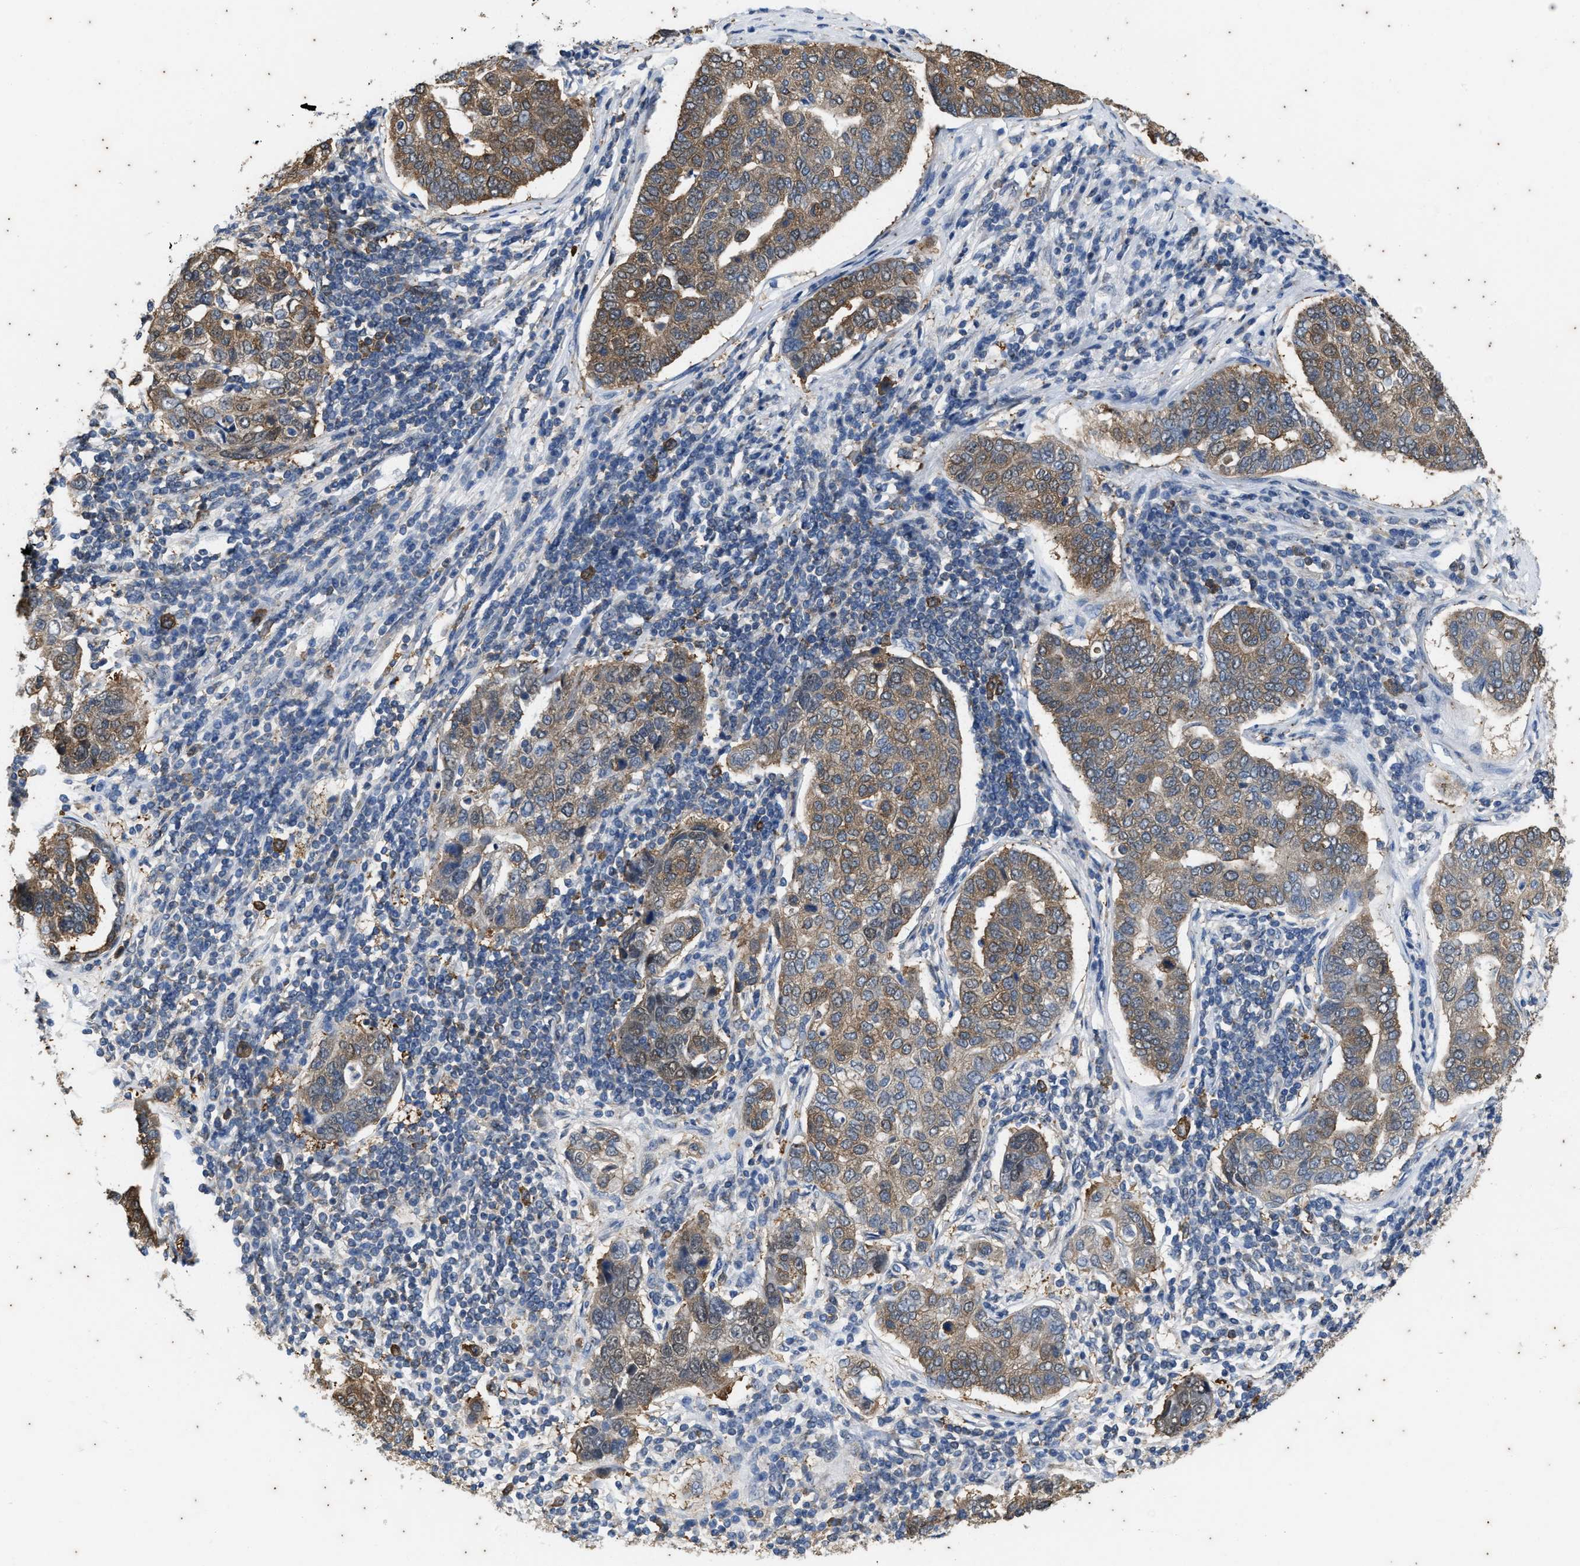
{"staining": {"intensity": "moderate", "quantity": ">75%", "location": "cytoplasmic/membranous"}, "tissue": "pancreatic cancer", "cell_type": "Tumor cells", "image_type": "cancer", "snomed": [{"axis": "morphology", "description": "Adenocarcinoma, NOS"}, {"axis": "topography", "description": "Pancreas"}], "caption": "Brown immunohistochemical staining in pancreatic adenocarcinoma displays moderate cytoplasmic/membranous staining in about >75% of tumor cells. Using DAB (brown) and hematoxylin (blue) stains, captured at high magnification using brightfield microscopy.", "gene": "COX19", "patient": {"sex": "female", "age": 61}}